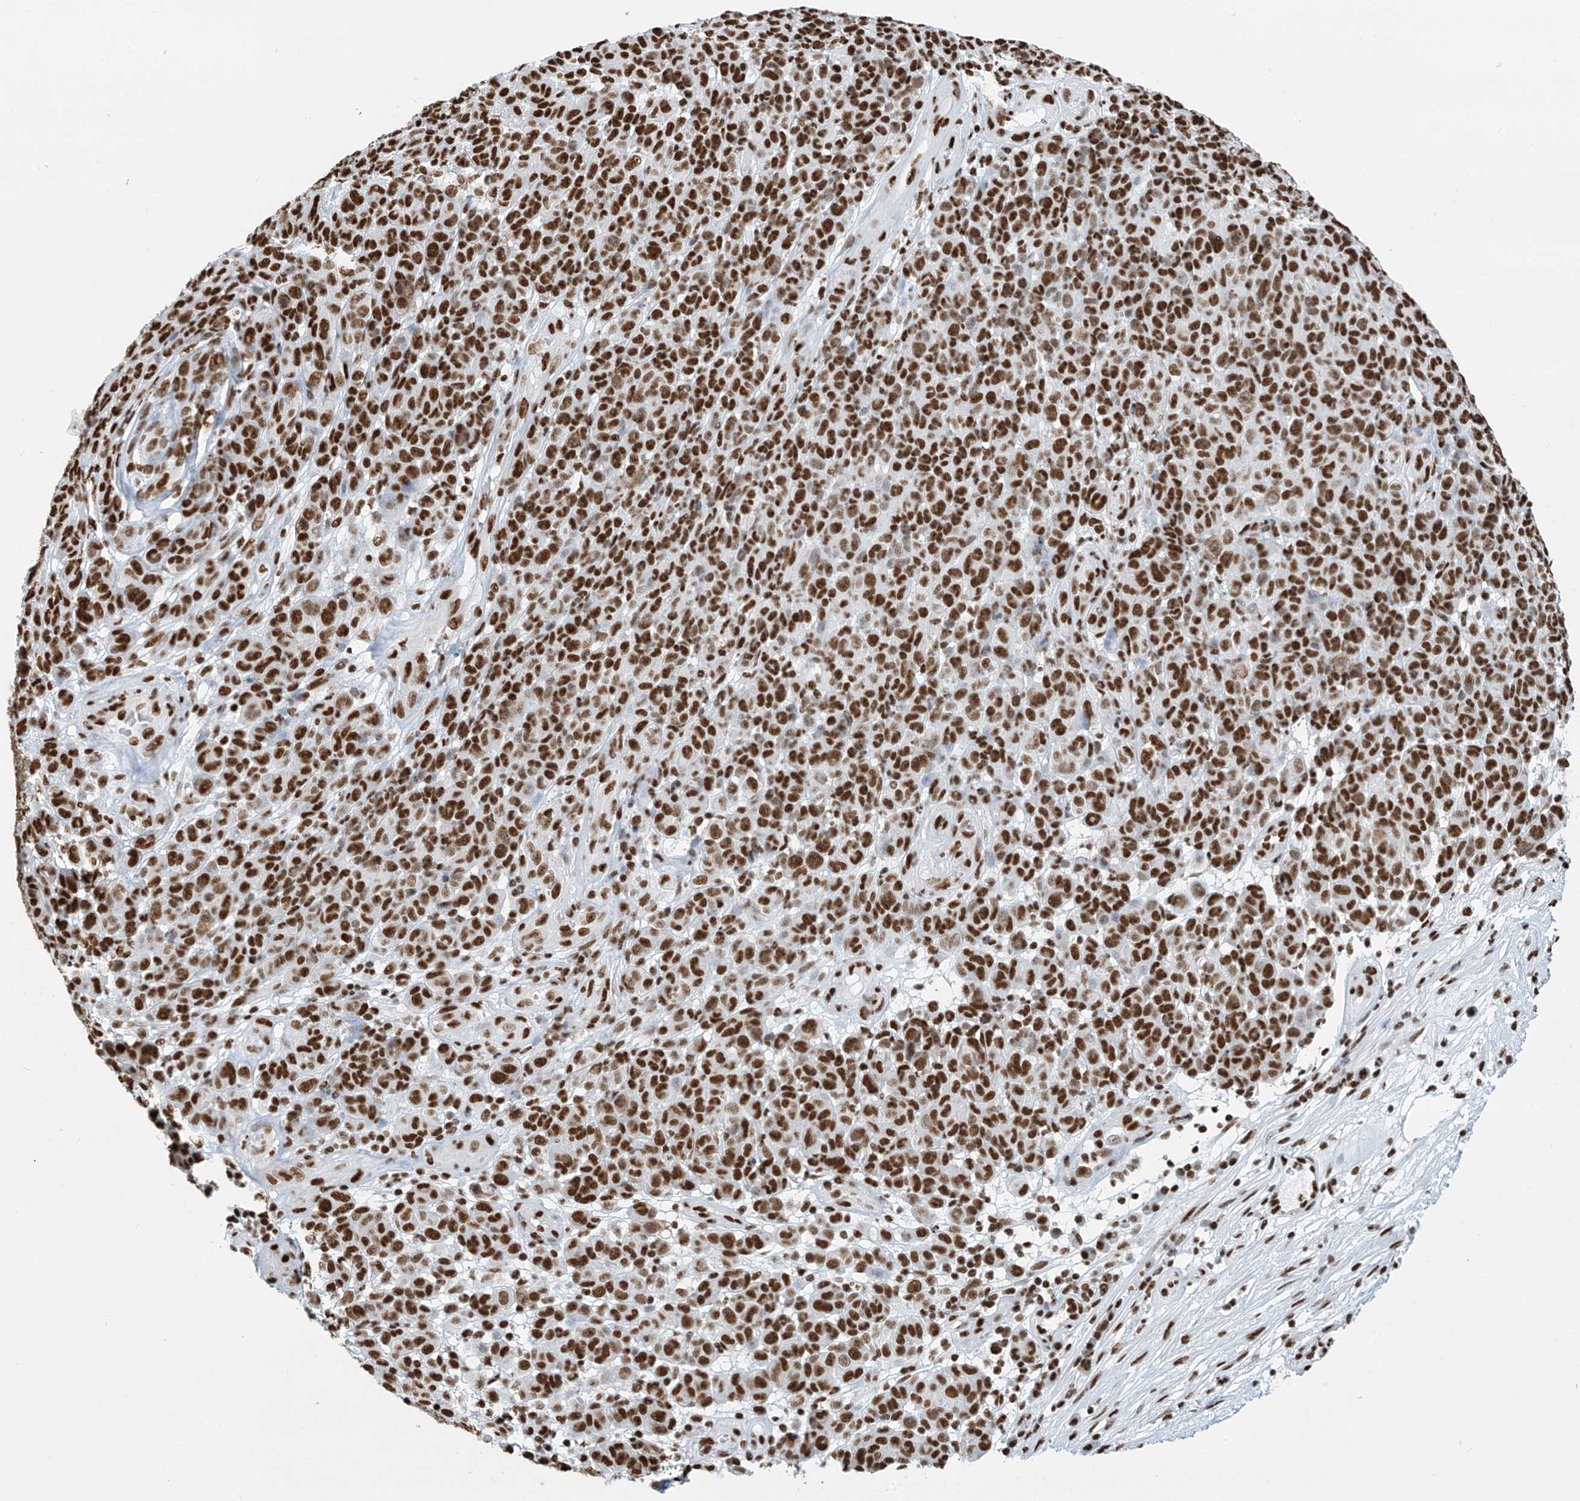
{"staining": {"intensity": "strong", "quantity": ">75%", "location": "nuclear"}, "tissue": "melanoma", "cell_type": "Tumor cells", "image_type": "cancer", "snomed": [{"axis": "morphology", "description": "Malignant melanoma, NOS"}, {"axis": "topography", "description": "Skin"}], "caption": "A high amount of strong nuclear expression is appreciated in approximately >75% of tumor cells in melanoma tissue.", "gene": "SARNP", "patient": {"sex": "male", "age": 49}}